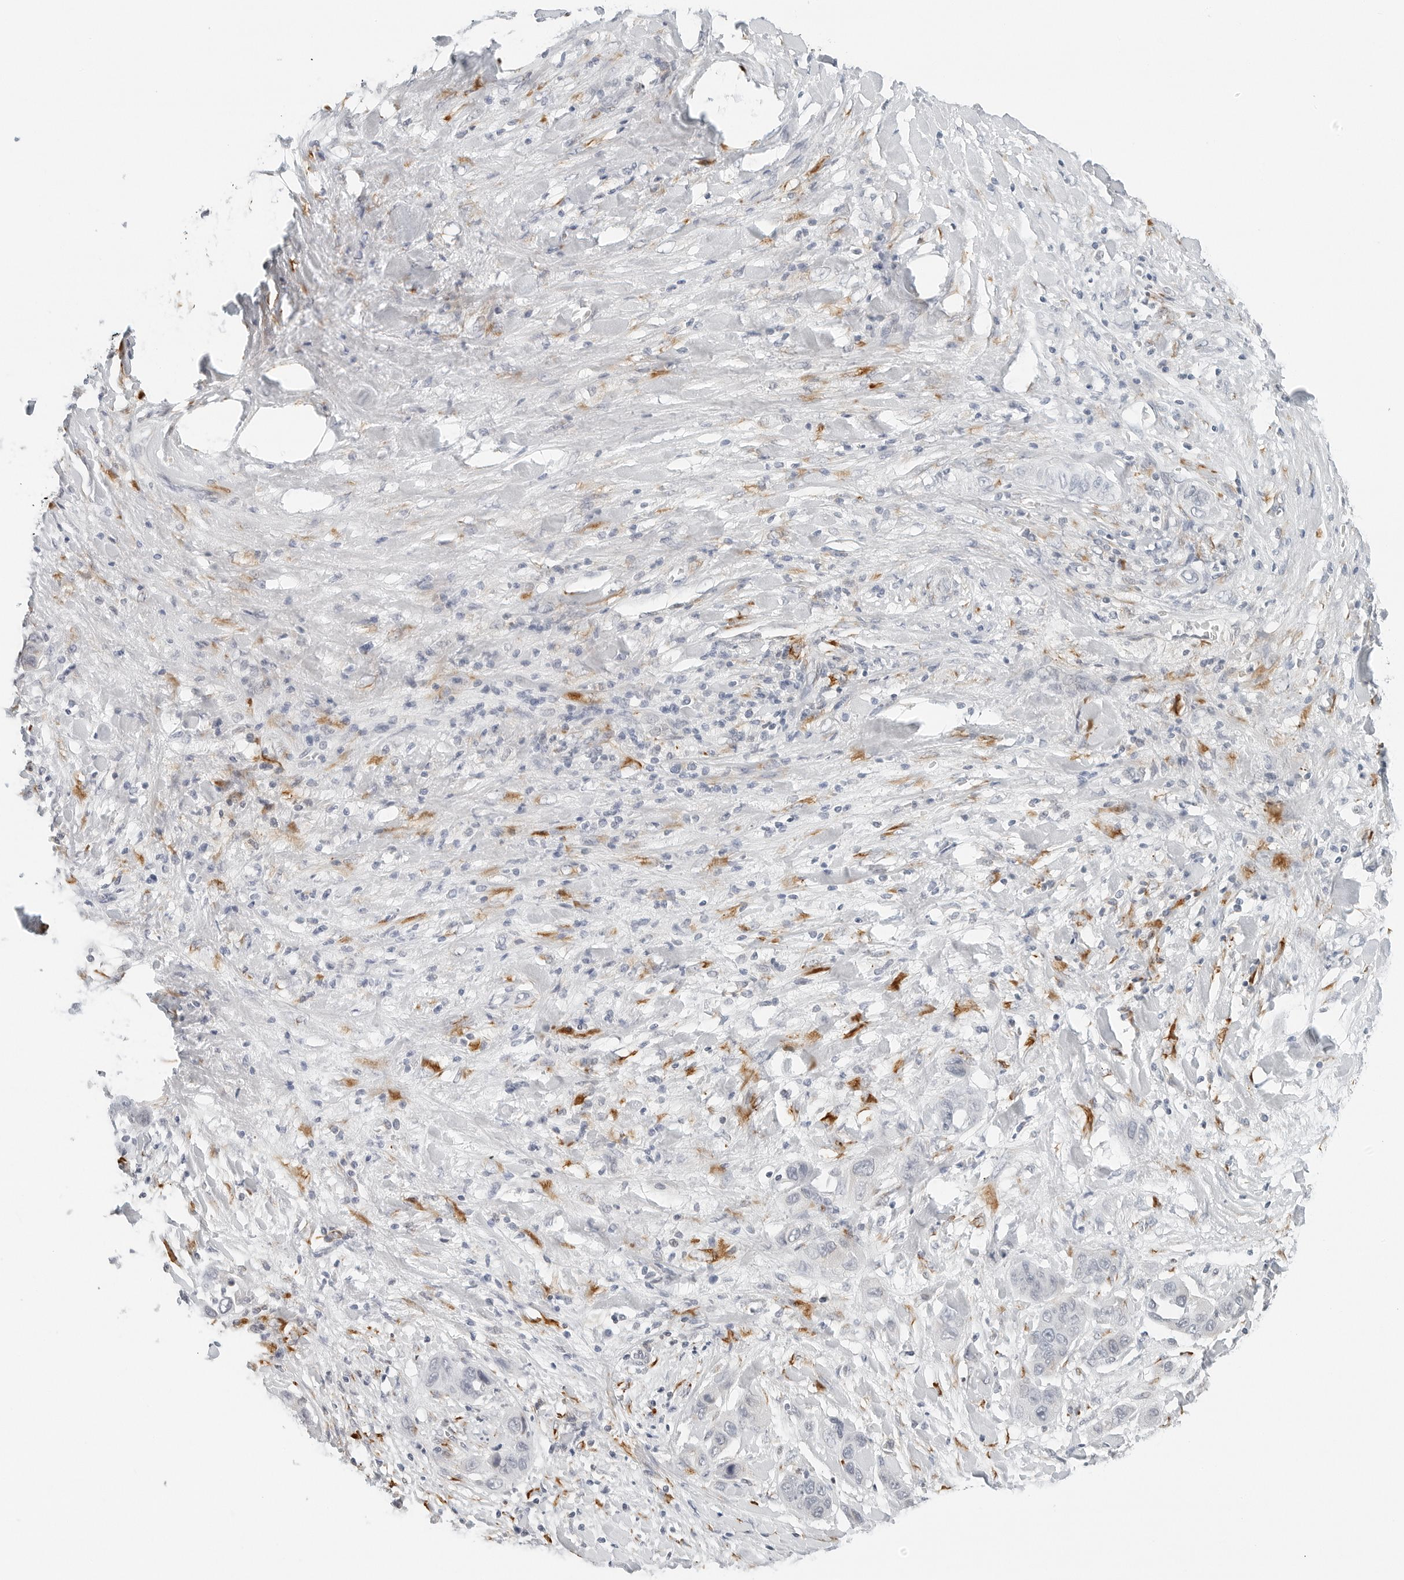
{"staining": {"intensity": "weak", "quantity": "<25%", "location": "cytoplasmic/membranous"}, "tissue": "liver cancer", "cell_type": "Tumor cells", "image_type": "cancer", "snomed": [{"axis": "morphology", "description": "Cholangiocarcinoma"}, {"axis": "topography", "description": "Liver"}], "caption": "Immunohistochemistry of human liver cholangiocarcinoma shows no staining in tumor cells. (Brightfield microscopy of DAB IHC at high magnification).", "gene": "P4HA2", "patient": {"sex": "female", "age": 52}}